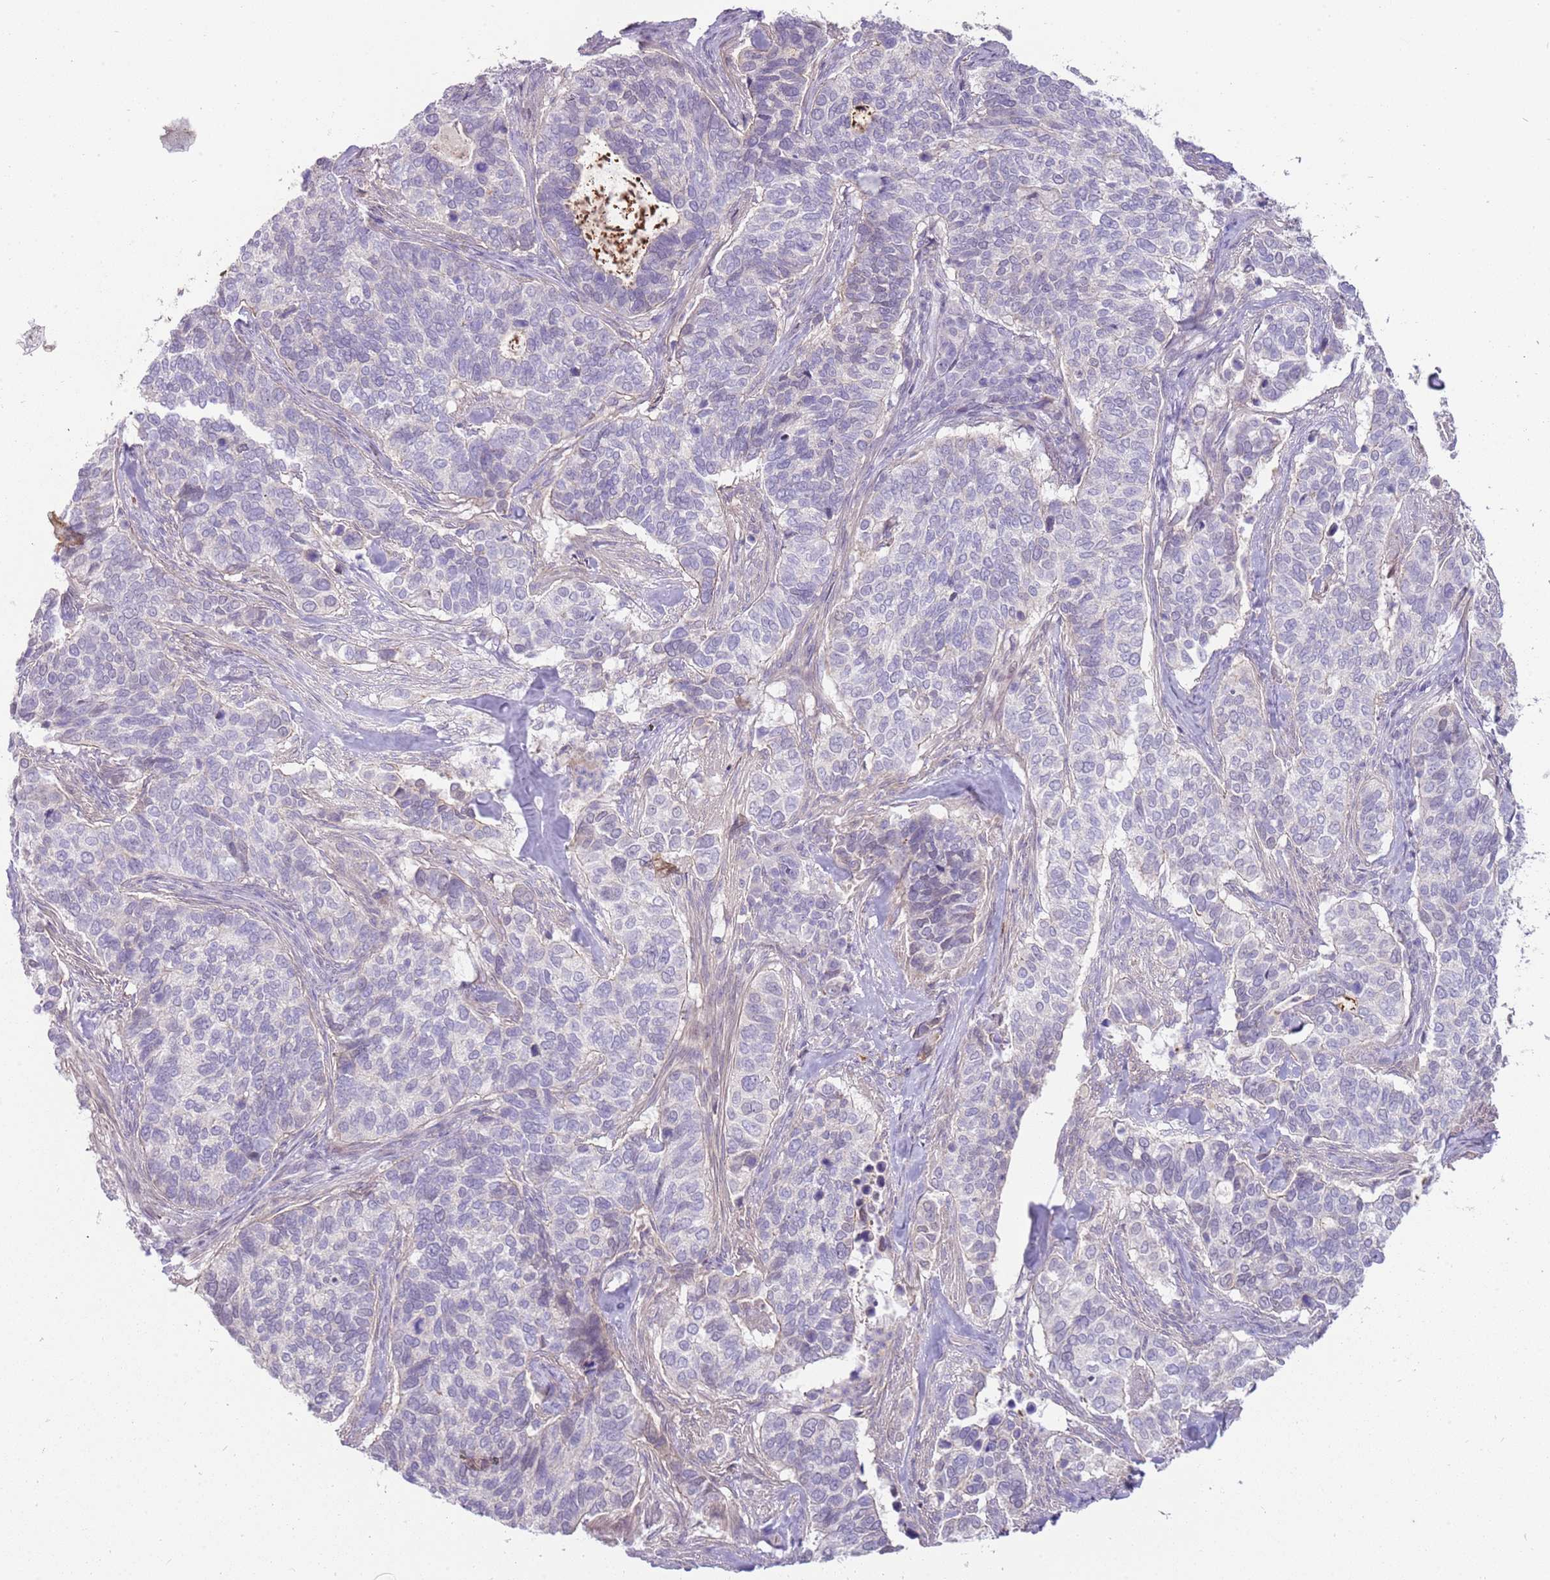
{"staining": {"intensity": "negative", "quantity": "none", "location": "none"}, "tissue": "cervical cancer", "cell_type": "Tumor cells", "image_type": "cancer", "snomed": [{"axis": "morphology", "description": "Squamous cell carcinoma, NOS"}, {"axis": "topography", "description": "Cervix"}], "caption": "High power microscopy image of an immunohistochemistry (IHC) micrograph of squamous cell carcinoma (cervical), revealing no significant positivity in tumor cells.", "gene": "MCUB", "patient": {"sex": "female", "age": 38}}